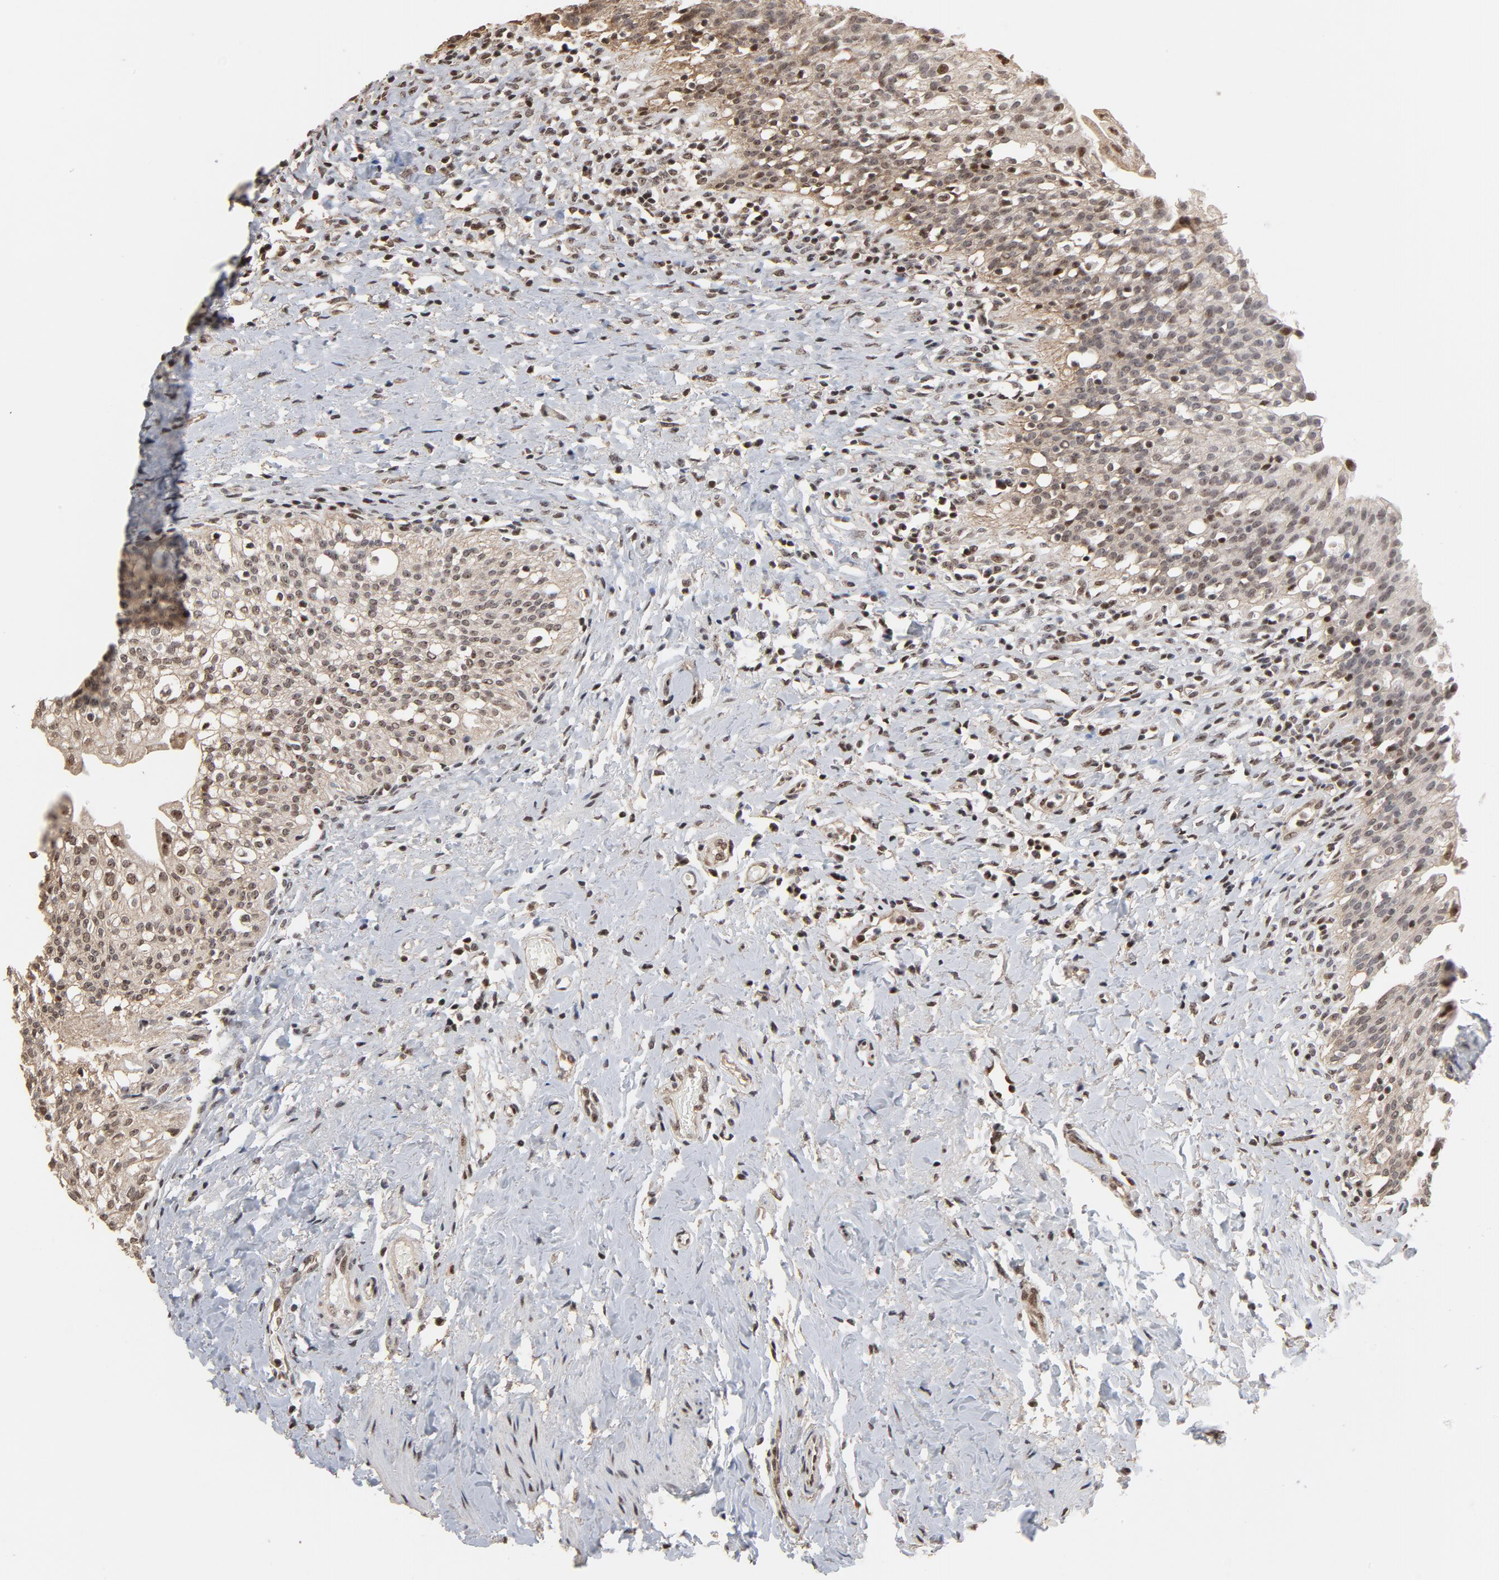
{"staining": {"intensity": "strong", "quantity": ">75%", "location": "cytoplasmic/membranous,nuclear"}, "tissue": "urinary bladder", "cell_type": "Urothelial cells", "image_type": "normal", "snomed": [{"axis": "morphology", "description": "Normal tissue, NOS"}, {"axis": "topography", "description": "Urinary bladder"}], "caption": "Protein staining of normal urinary bladder shows strong cytoplasmic/membranous,nuclear positivity in approximately >75% of urothelial cells.", "gene": "TP53RK", "patient": {"sex": "female", "age": 80}}